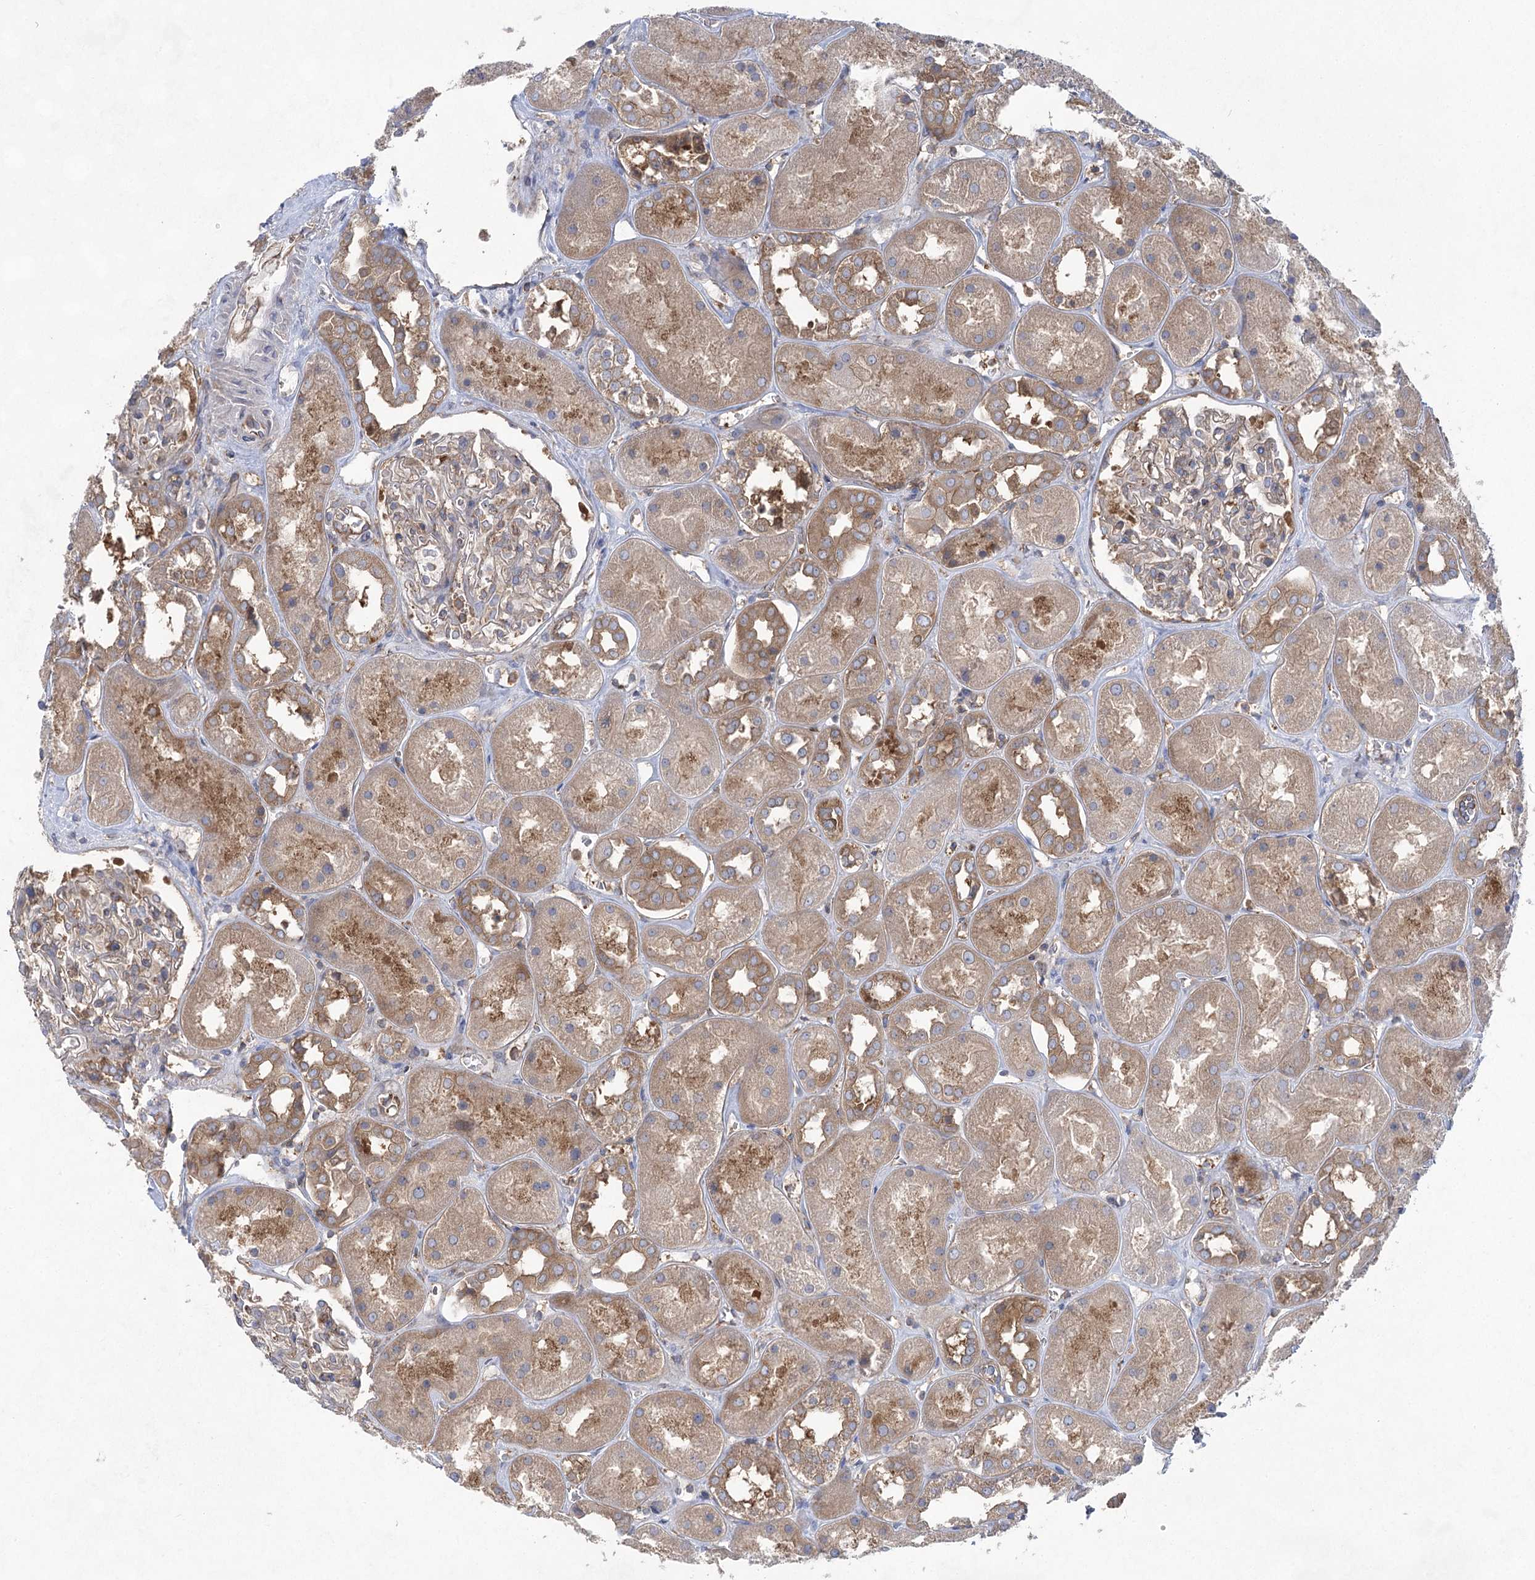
{"staining": {"intensity": "moderate", "quantity": "<25%", "location": "cytoplasmic/membranous"}, "tissue": "kidney", "cell_type": "Cells in glomeruli", "image_type": "normal", "snomed": [{"axis": "morphology", "description": "Normal tissue, NOS"}, {"axis": "topography", "description": "Kidney"}], "caption": "There is low levels of moderate cytoplasmic/membranous staining in cells in glomeruli of unremarkable kidney, as demonstrated by immunohistochemical staining (brown color).", "gene": "EIF3A", "patient": {"sex": "male", "age": 70}}